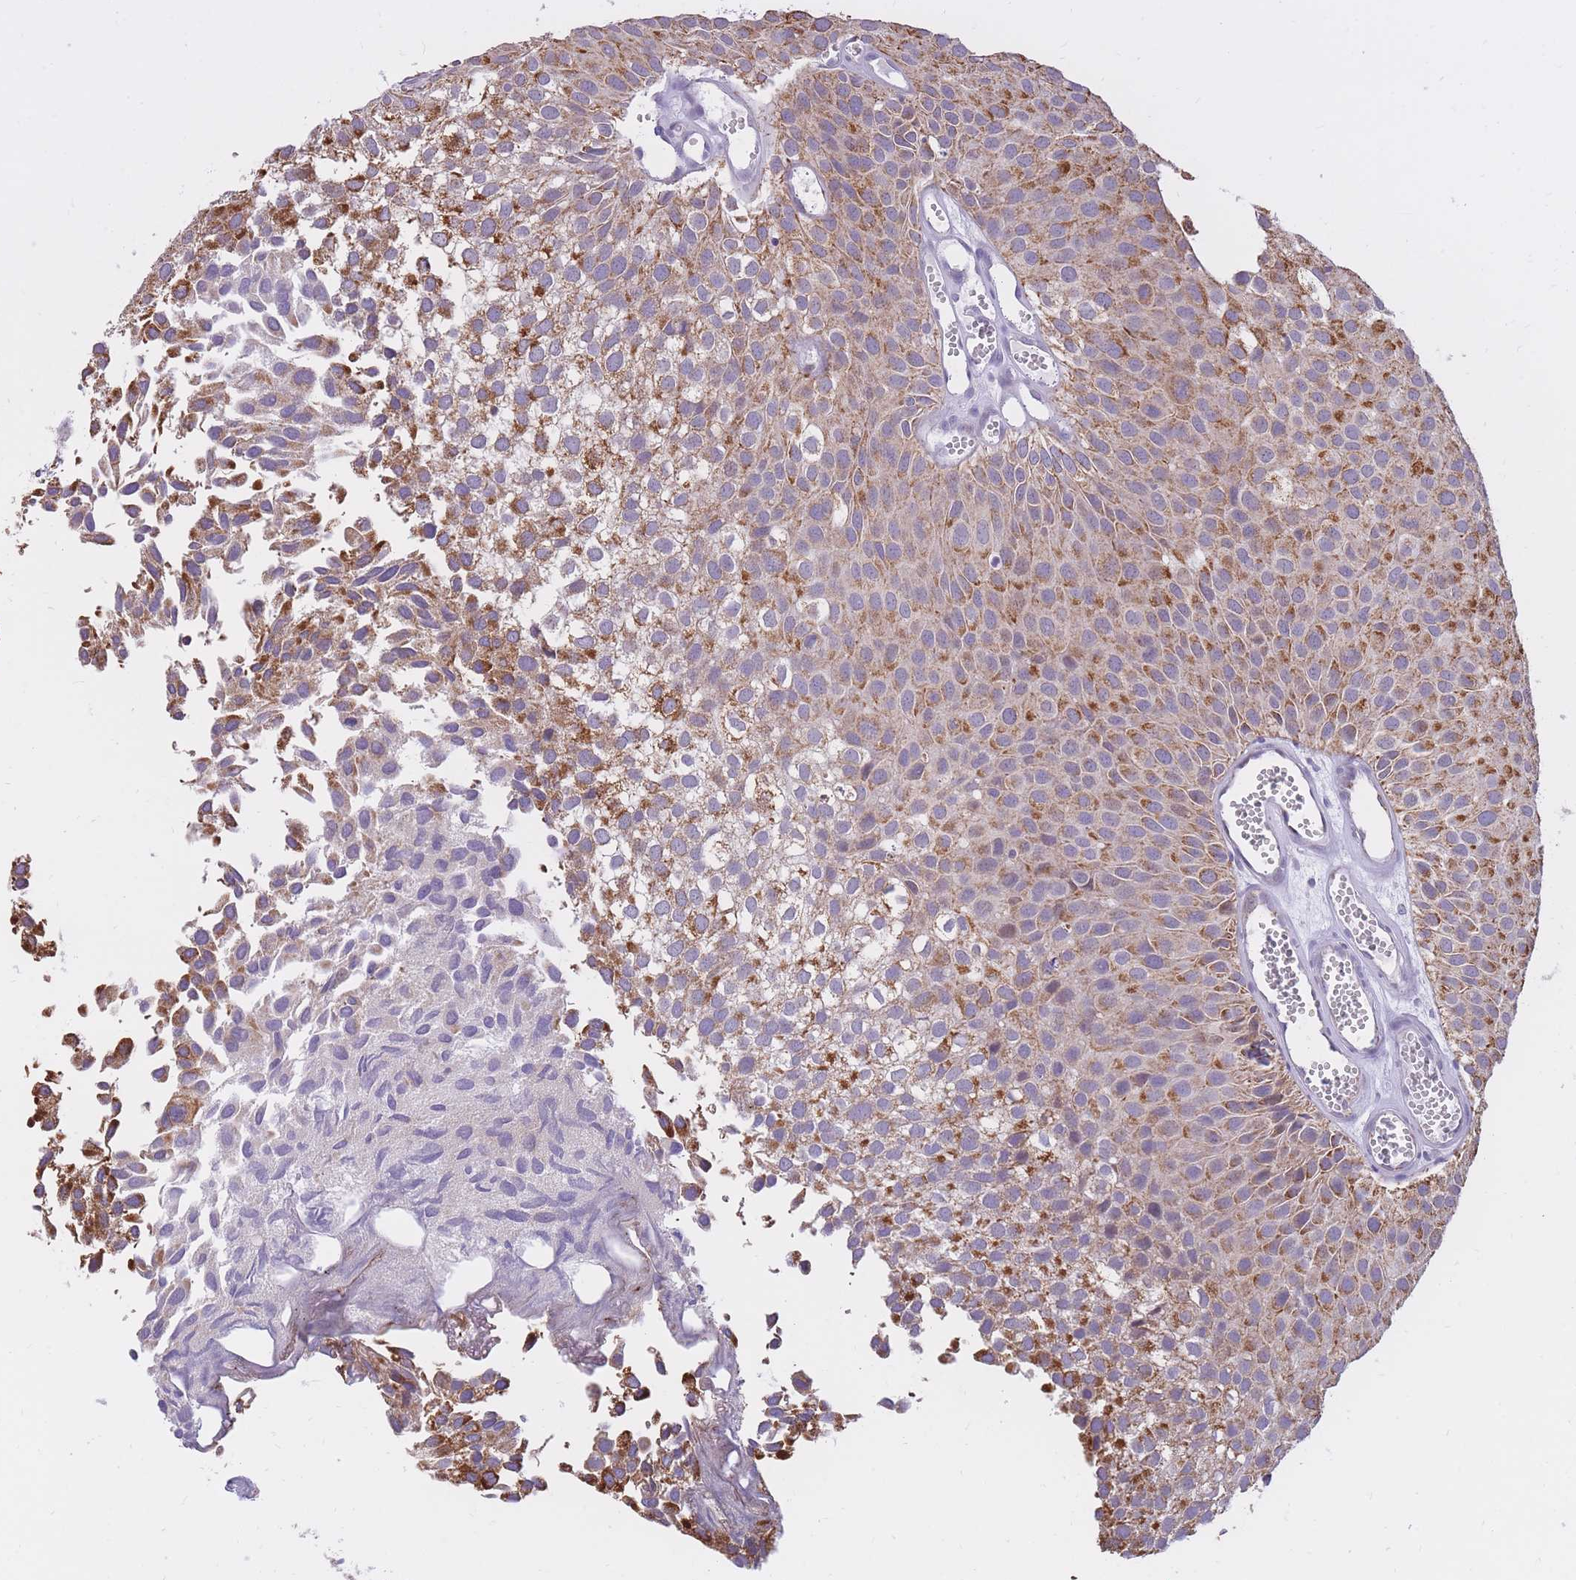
{"staining": {"intensity": "moderate", "quantity": ">75%", "location": "cytoplasmic/membranous"}, "tissue": "urothelial cancer", "cell_type": "Tumor cells", "image_type": "cancer", "snomed": [{"axis": "morphology", "description": "Urothelial carcinoma, Low grade"}, {"axis": "topography", "description": "Urinary bladder"}], "caption": "This photomicrograph exhibits immunohistochemistry (IHC) staining of human urothelial cancer, with medium moderate cytoplasmic/membranous staining in about >75% of tumor cells.", "gene": "RNF170", "patient": {"sex": "male", "age": 88}}